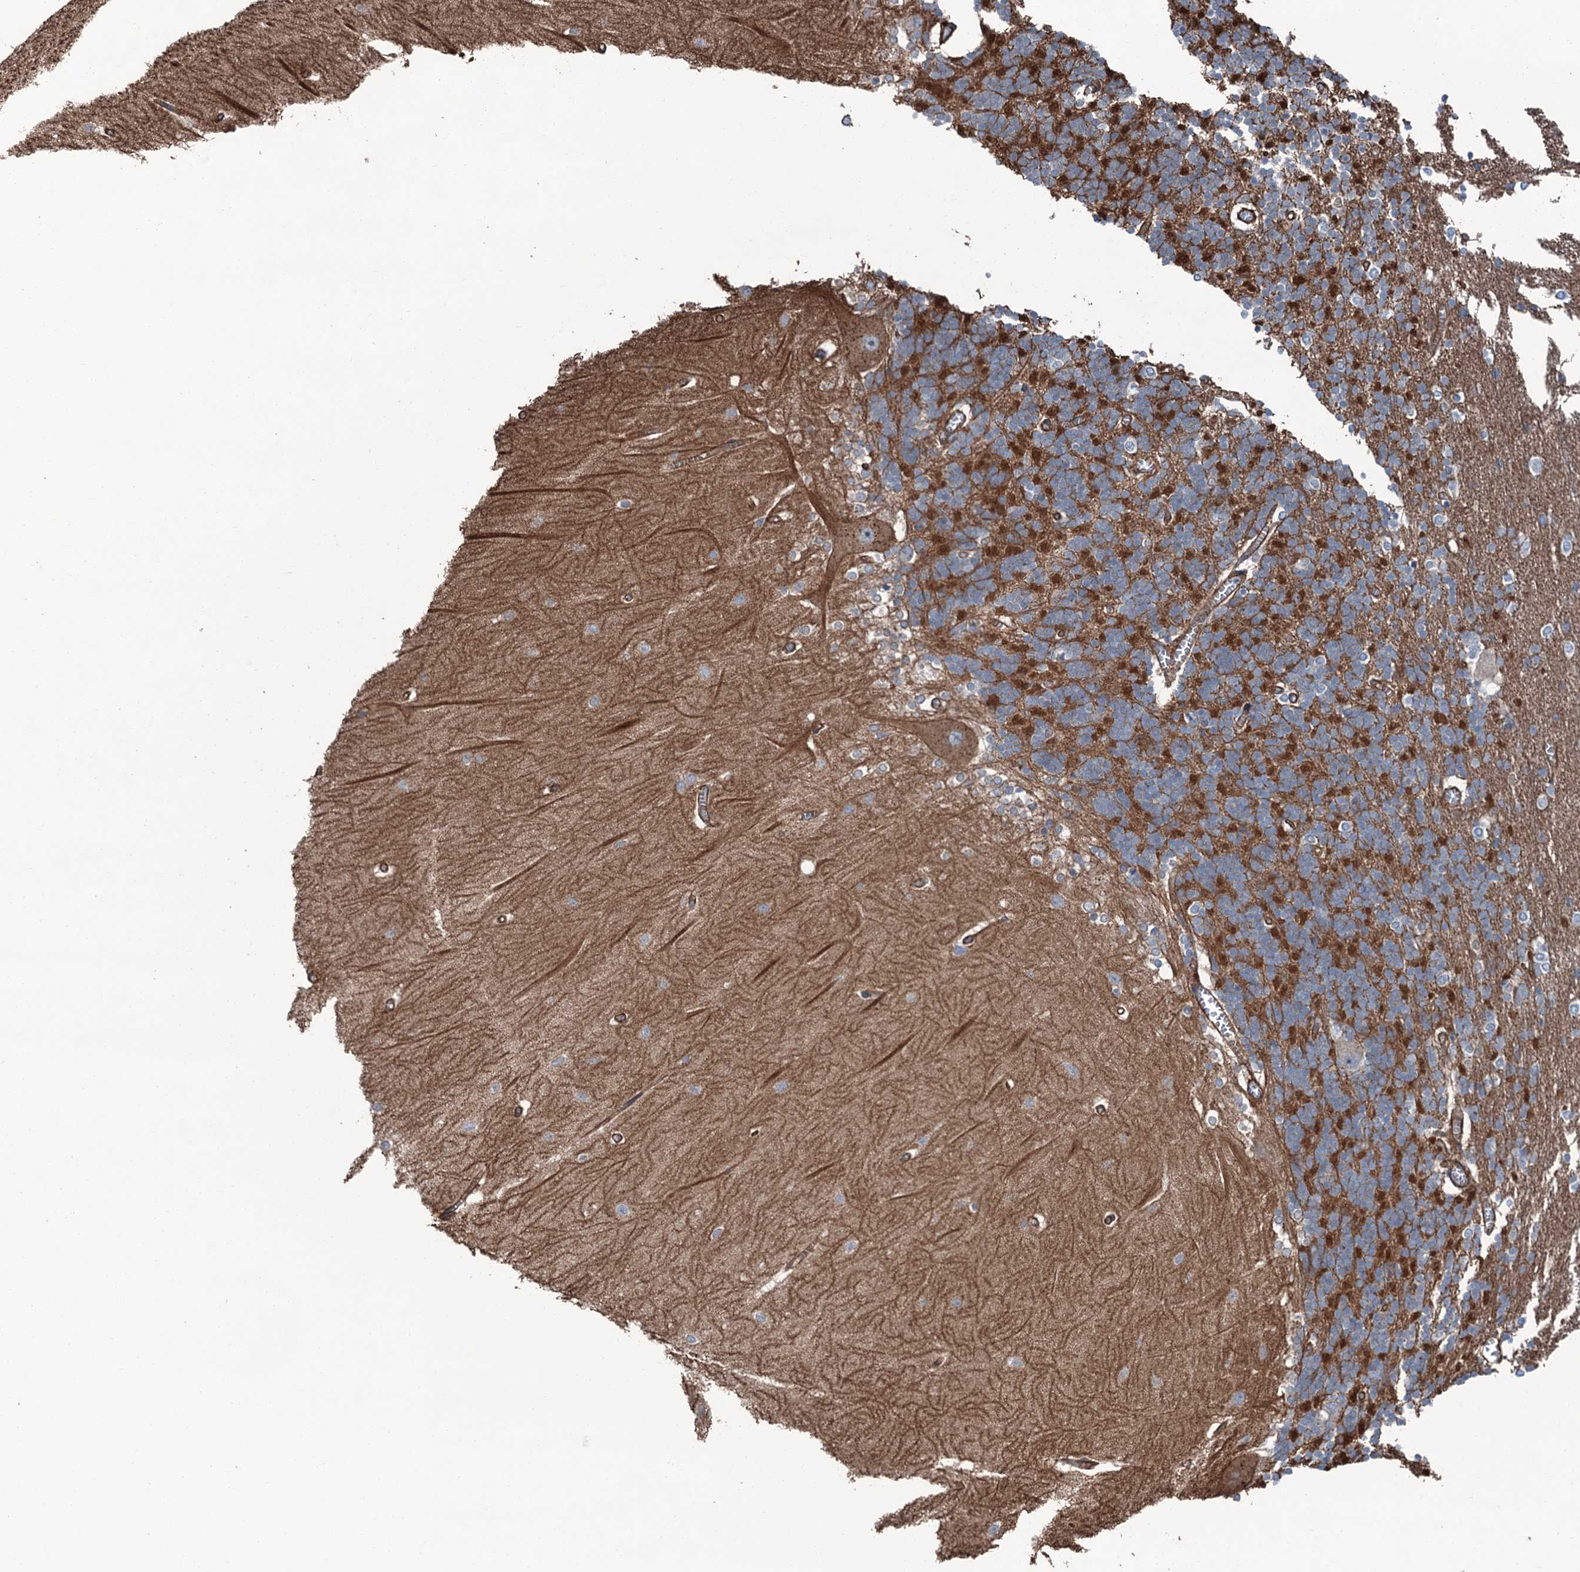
{"staining": {"intensity": "moderate", "quantity": "25%-75%", "location": "cytoplasmic/membranous"}, "tissue": "cerebellum", "cell_type": "Cells in granular layer", "image_type": "normal", "snomed": [{"axis": "morphology", "description": "Normal tissue, NOS"}, {"axis": "topography", "description": "Cerebellum"}], "caption": "Cells in granular layer reveal medium levels of moderate cytoplasmic/membranous positivity in about 25%-75% of cells in benign human cerebellum.", "gene": "NMRAL1", "patient": {"sex": "male", "age": 37}}